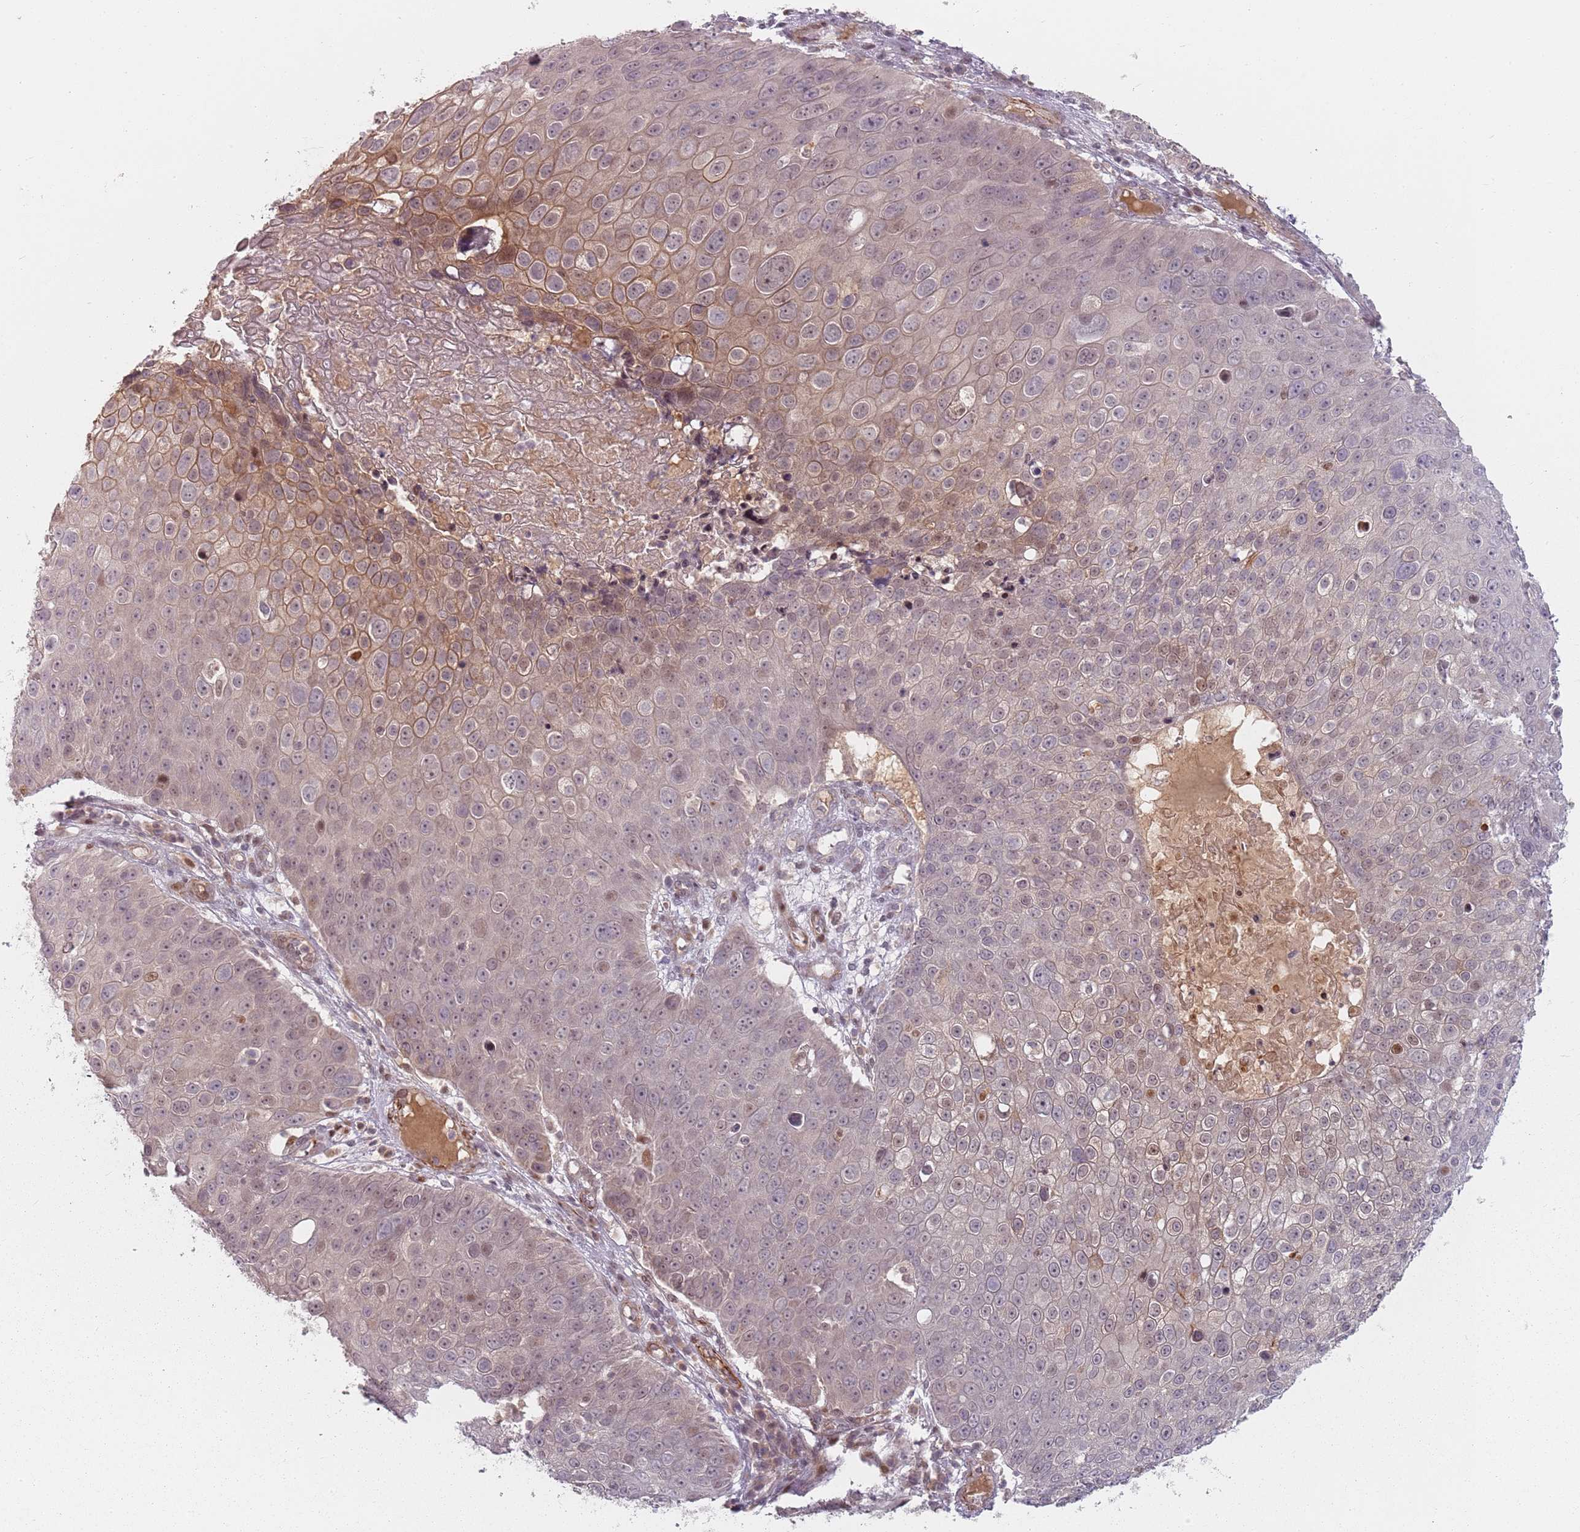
{"staining": {"intensity": "weak", "quantity": "25%-75%", "location": "cytoplasmic/membranous,nuclear"}, "tissue": "skin cancer", "cell_type": "Tumor cells", "image_type": "cancer", "snomed": [{"axis": "morphology", "description": "Squamous cell carcinoma, NOS"}, {"axis": "topography", "description": "Skin"}], "caption": "Protein expression analysis of human squamous cell carcinoma (skin) reveals weak cytoplasmic/membranous and nuclear positivity in about 25%-75% of tumor cells.", "gene": "RPS6KA2", "patient": {"sex": "male", "age": 71}}